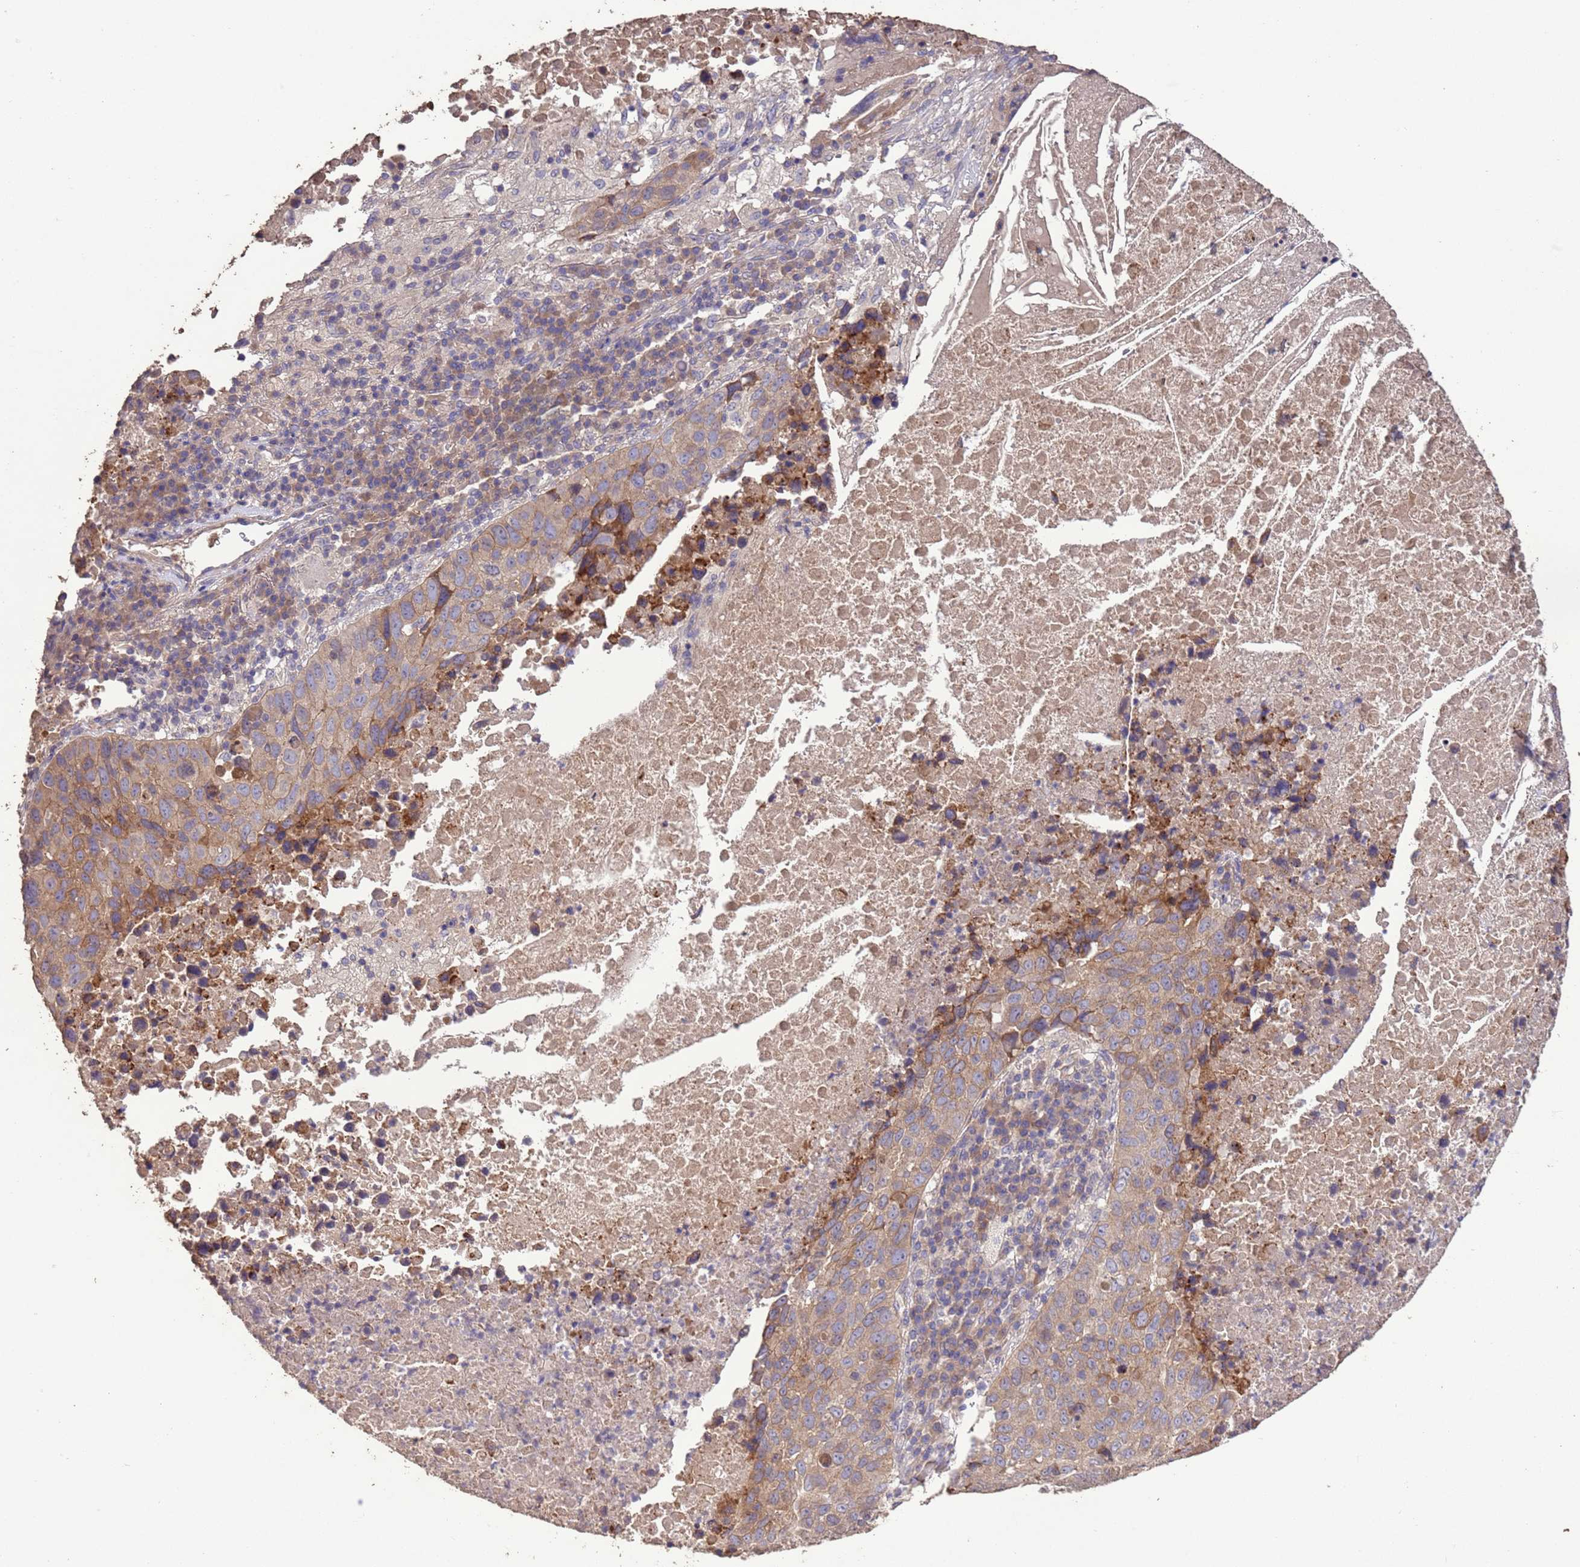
{"staining": {"intensity": "moderate", "quantity": "<25%", "location": "cytoplasmic/membranous"}, "tissue": "lung cancer", "cell_type": "Tumor cells", "image_type": "cancer", "snomed": [{"axis": "morphology", "description": "Squamous cell carcinoma, NOS"}, {"axis": "topography", "description": "Lung"}], "caption": "A brown stain highlights moderate cytoplasmic/membranous expression of a protein in lung squamous cell carcinoma tumor cells. (IHC, brightfield microscopy, high magnification).", "gene": "SLC9B2", "patient": {"sex": "male", "age": 73}}